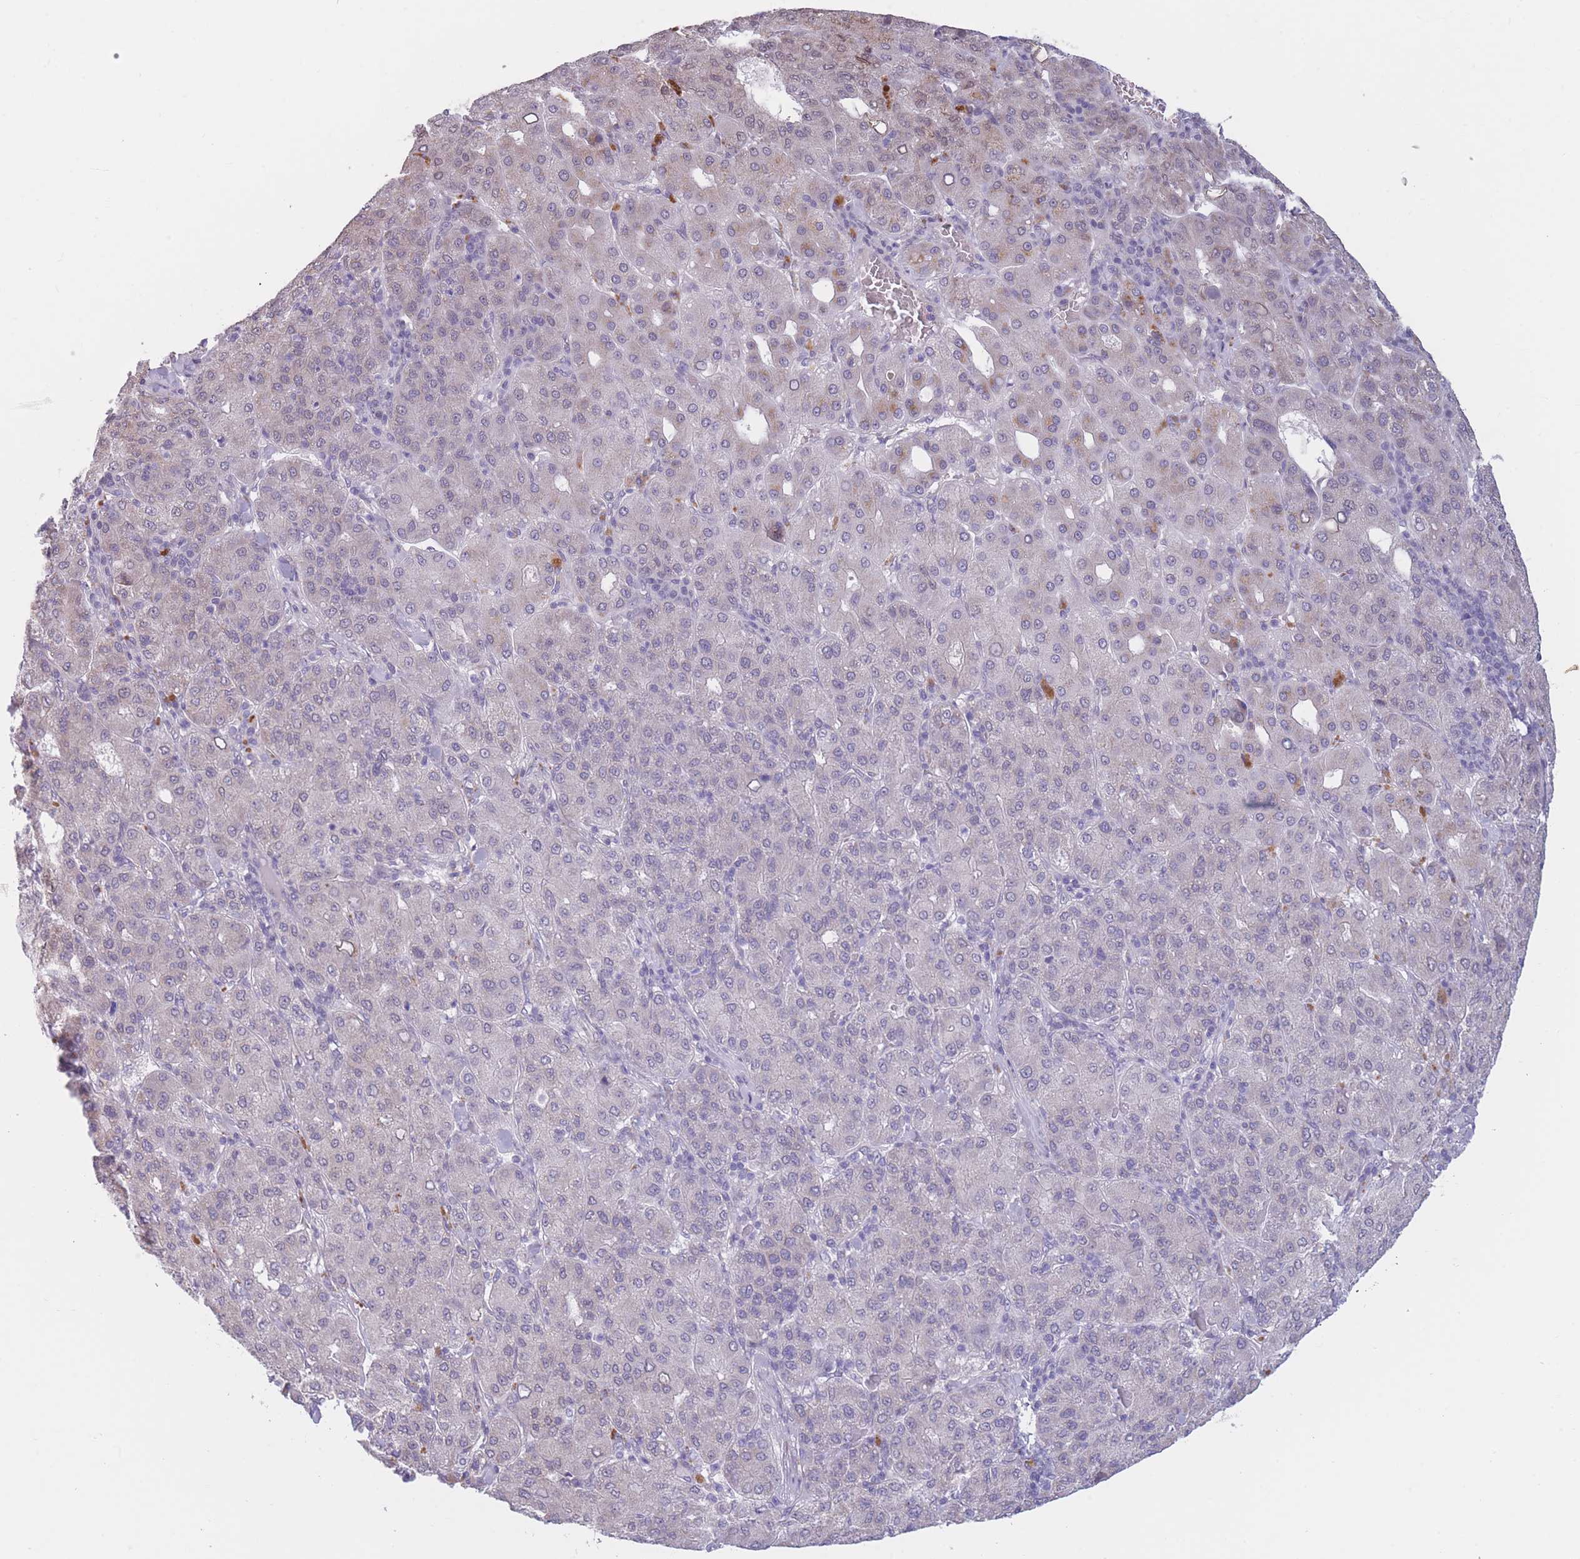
{"staining": {"intensity": "negative", "quantity": "none", "location": "none"}, "tissue": "liver cancer", "cell_type": "Tumor cells", "image_type": "cancer", "snomed": [{"axis": "morphology", "description": "Carcinoma, Hepatocellular, NOS"}, {"axis": "topography", "description": "Liver"}], "caption": "This image is of liver cancer stained with immunohistochemistry to label a protein in brown with the nuclei are counter-stained blue. There is no staining in tumor cells.", "gene": "COL27A1", "patient": {"sex": "male", "age": 65}}